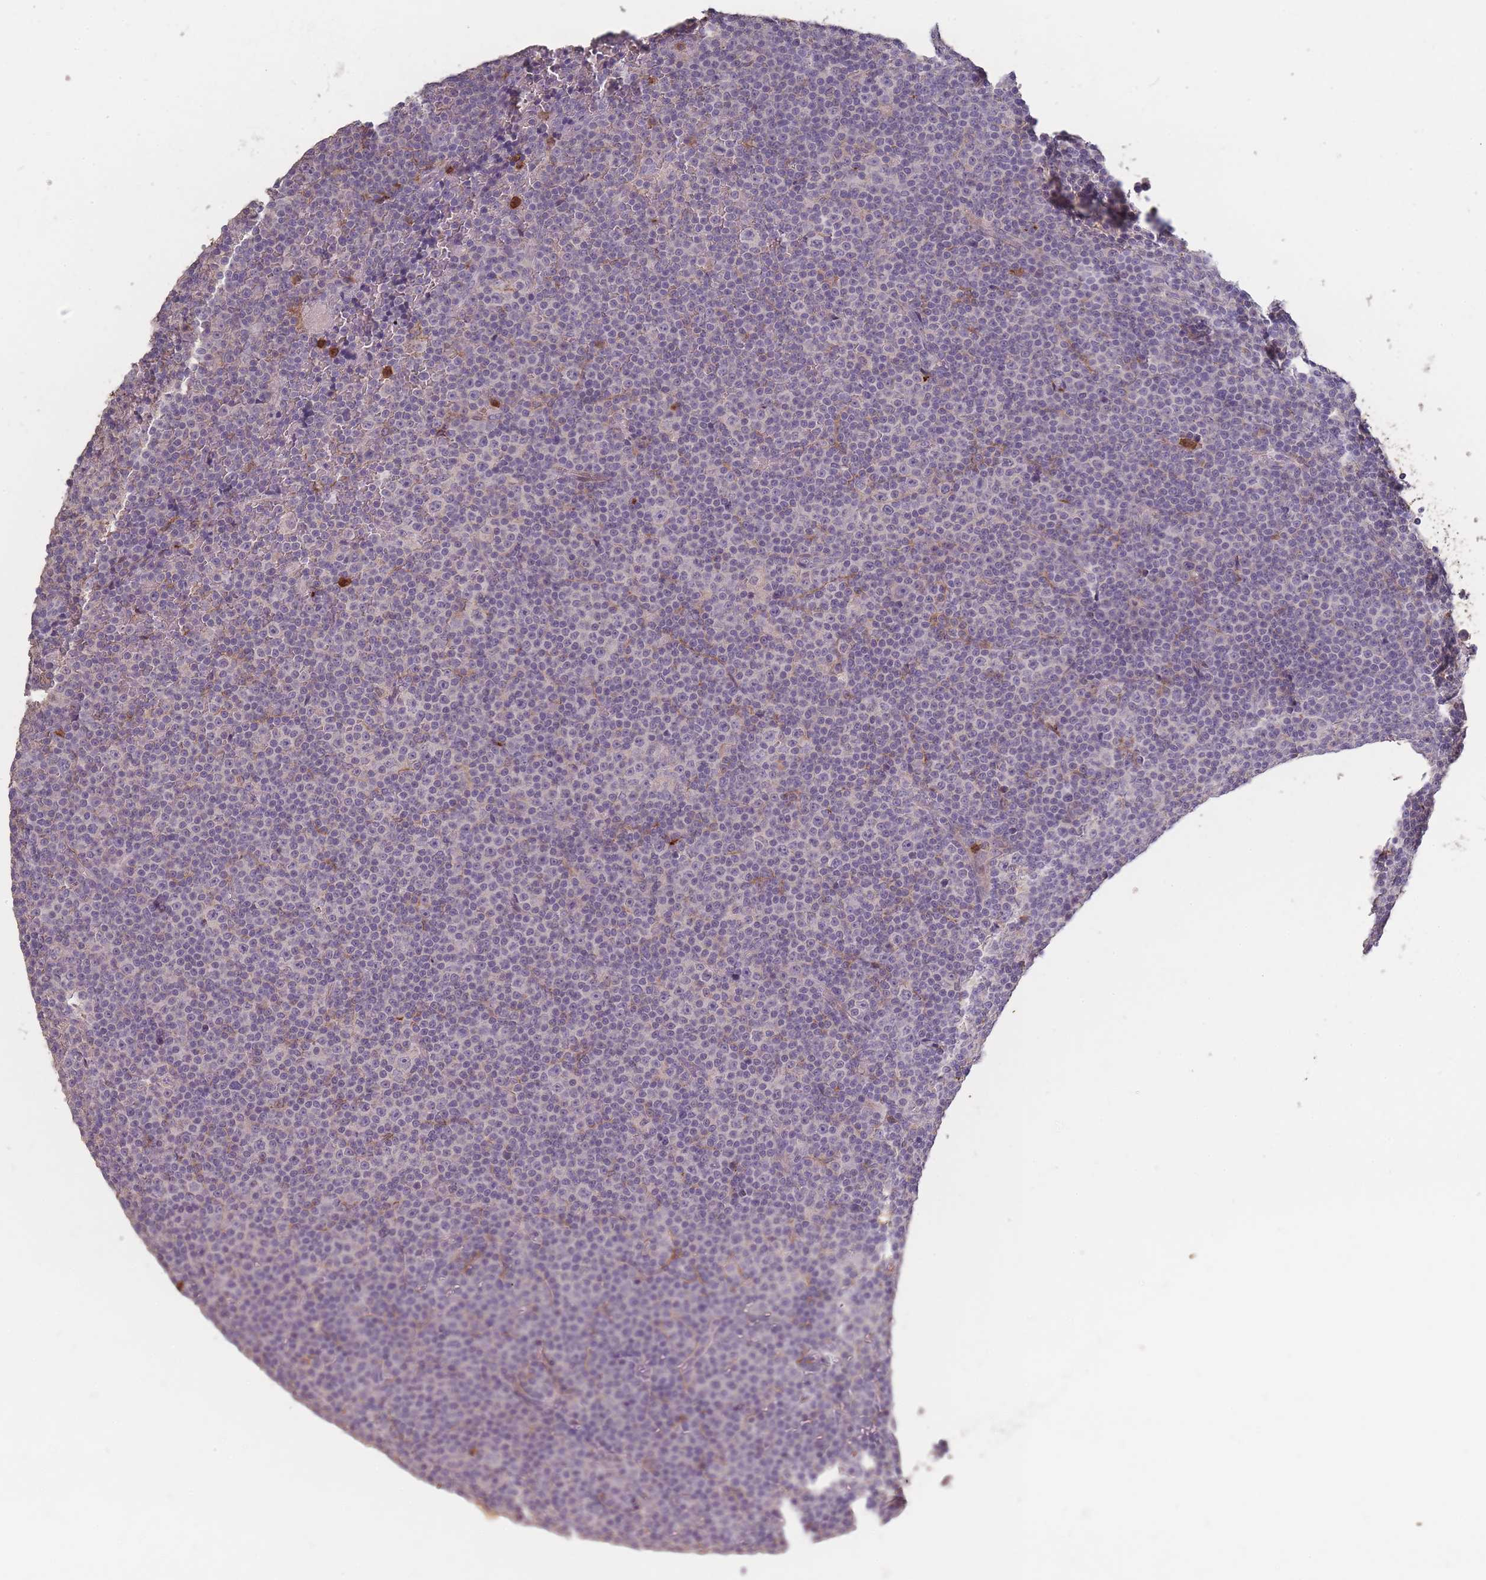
{"staining": {"intensity": "negative", "quantity": "none", "location": "none"}, "tissue": "lymphoma", "cell_type": "Tumor cells", "image_type": "cancer", "snomed": [{"axis": "morphology", "description": "Malignant lymphoma, non-Hodgkin's type, Low grade"}, {"axis": "topography", "description": "Lymph node"}], "caption": "Immunohistochemical staining of human lymphoma exhibits no significant positivity in tumor cells.", "gene": "BST1", "patient": {"sex": "female", "age": 67}}